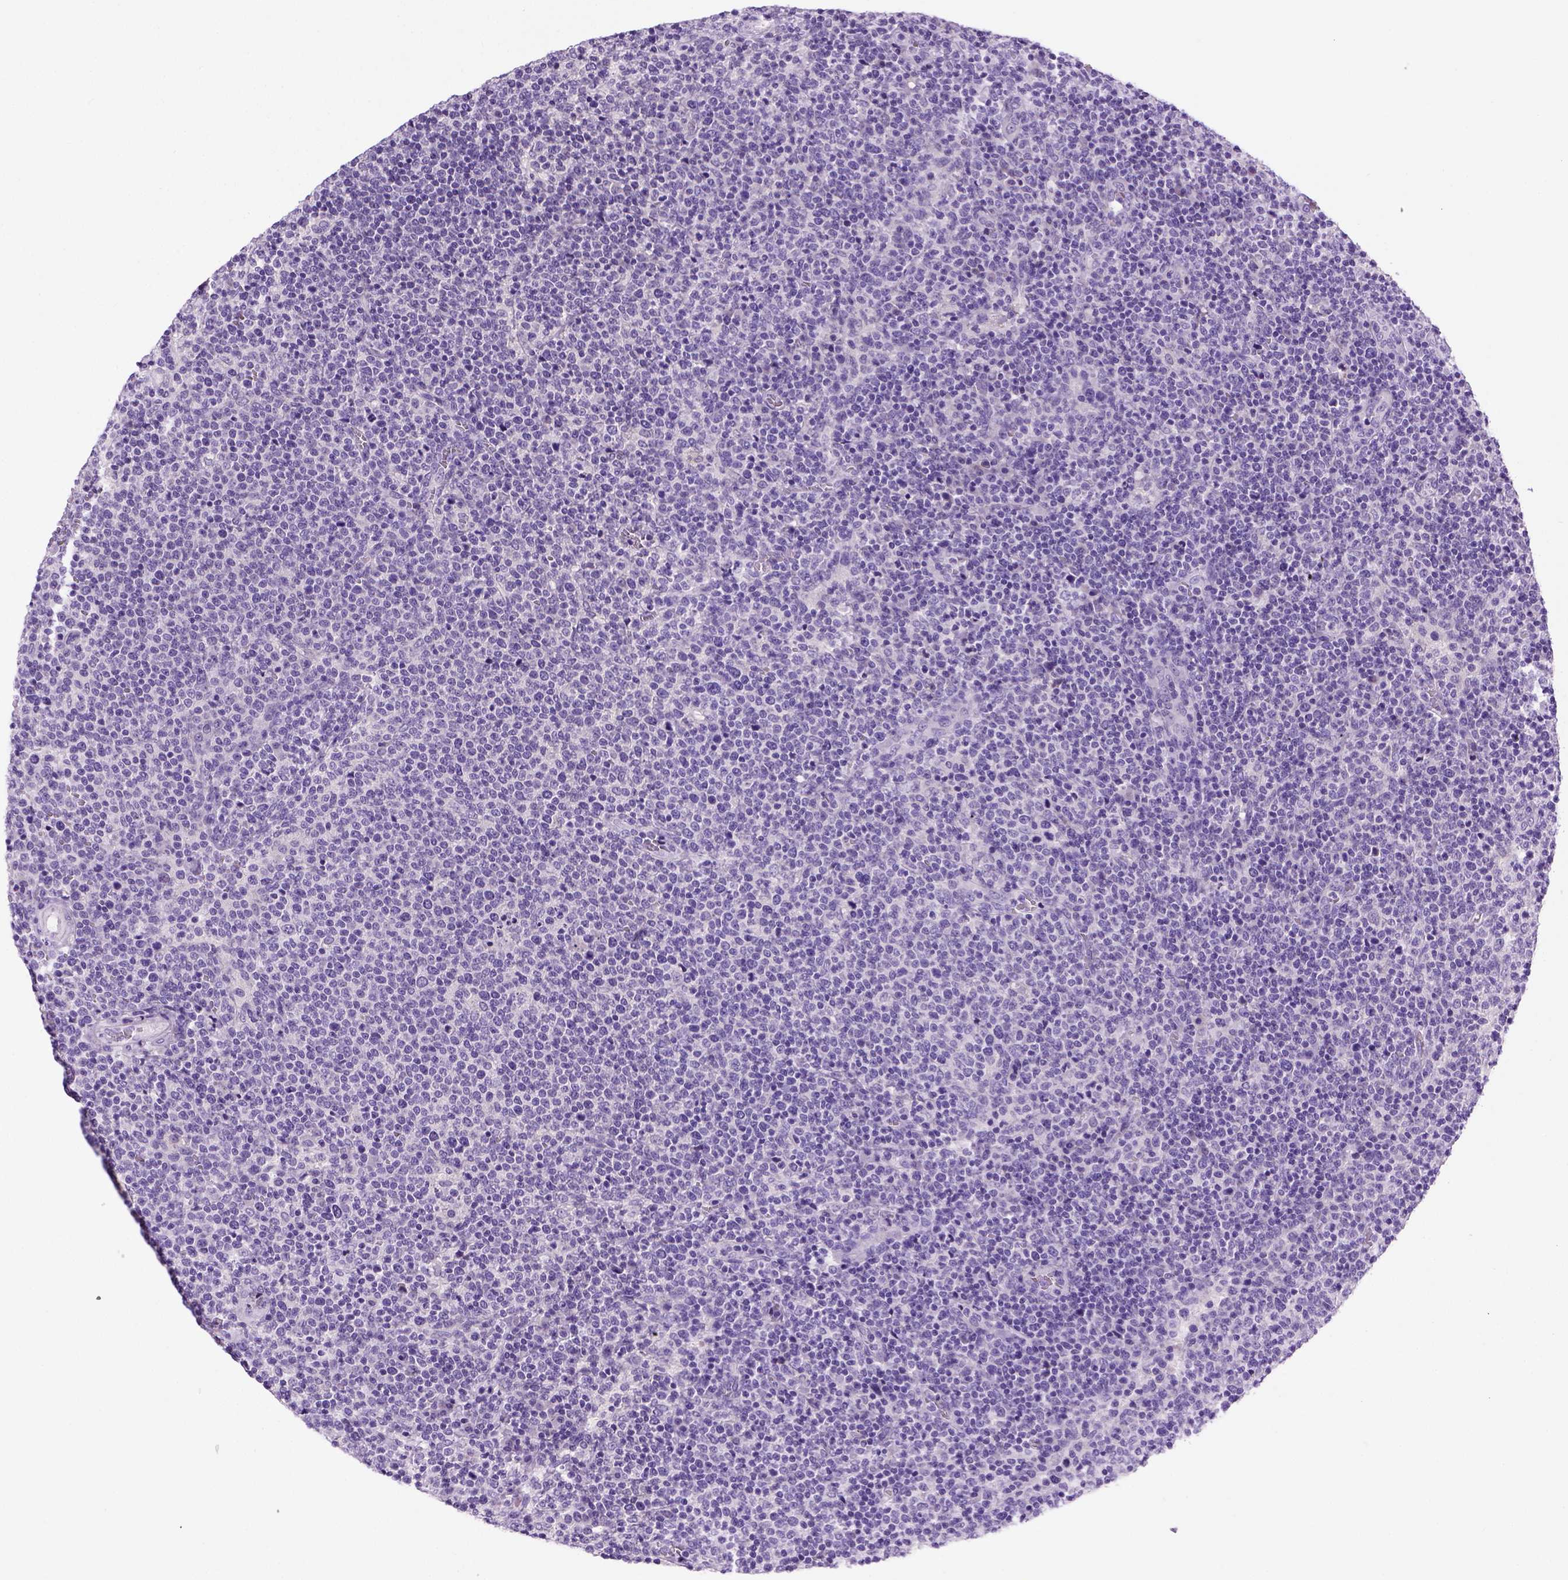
{"staining": {"intensity": "negative", "quantity": "none", "location": "none"}, "tissue": "lymphoma", "cell_type": "Tumor cells", "image_type": "cancer", "snomed": [{"axis": "morphology", "description": "Malignant lymphoma, non-Hodgkin's type, High grade"}, {"axis": "topography", "description": "Lymph node"}], "caption": "DAB immunohistochemical staining of malignant lymphoma, non-Hodgkin's type (high-grade) exhibits no significant staining in tumor cells. (Brightfield microscopy of DAB immunohistochemistry (IHC) at high magnification).", "gene": "CDH1", "patient": {"sex": "male", "age": 61}}